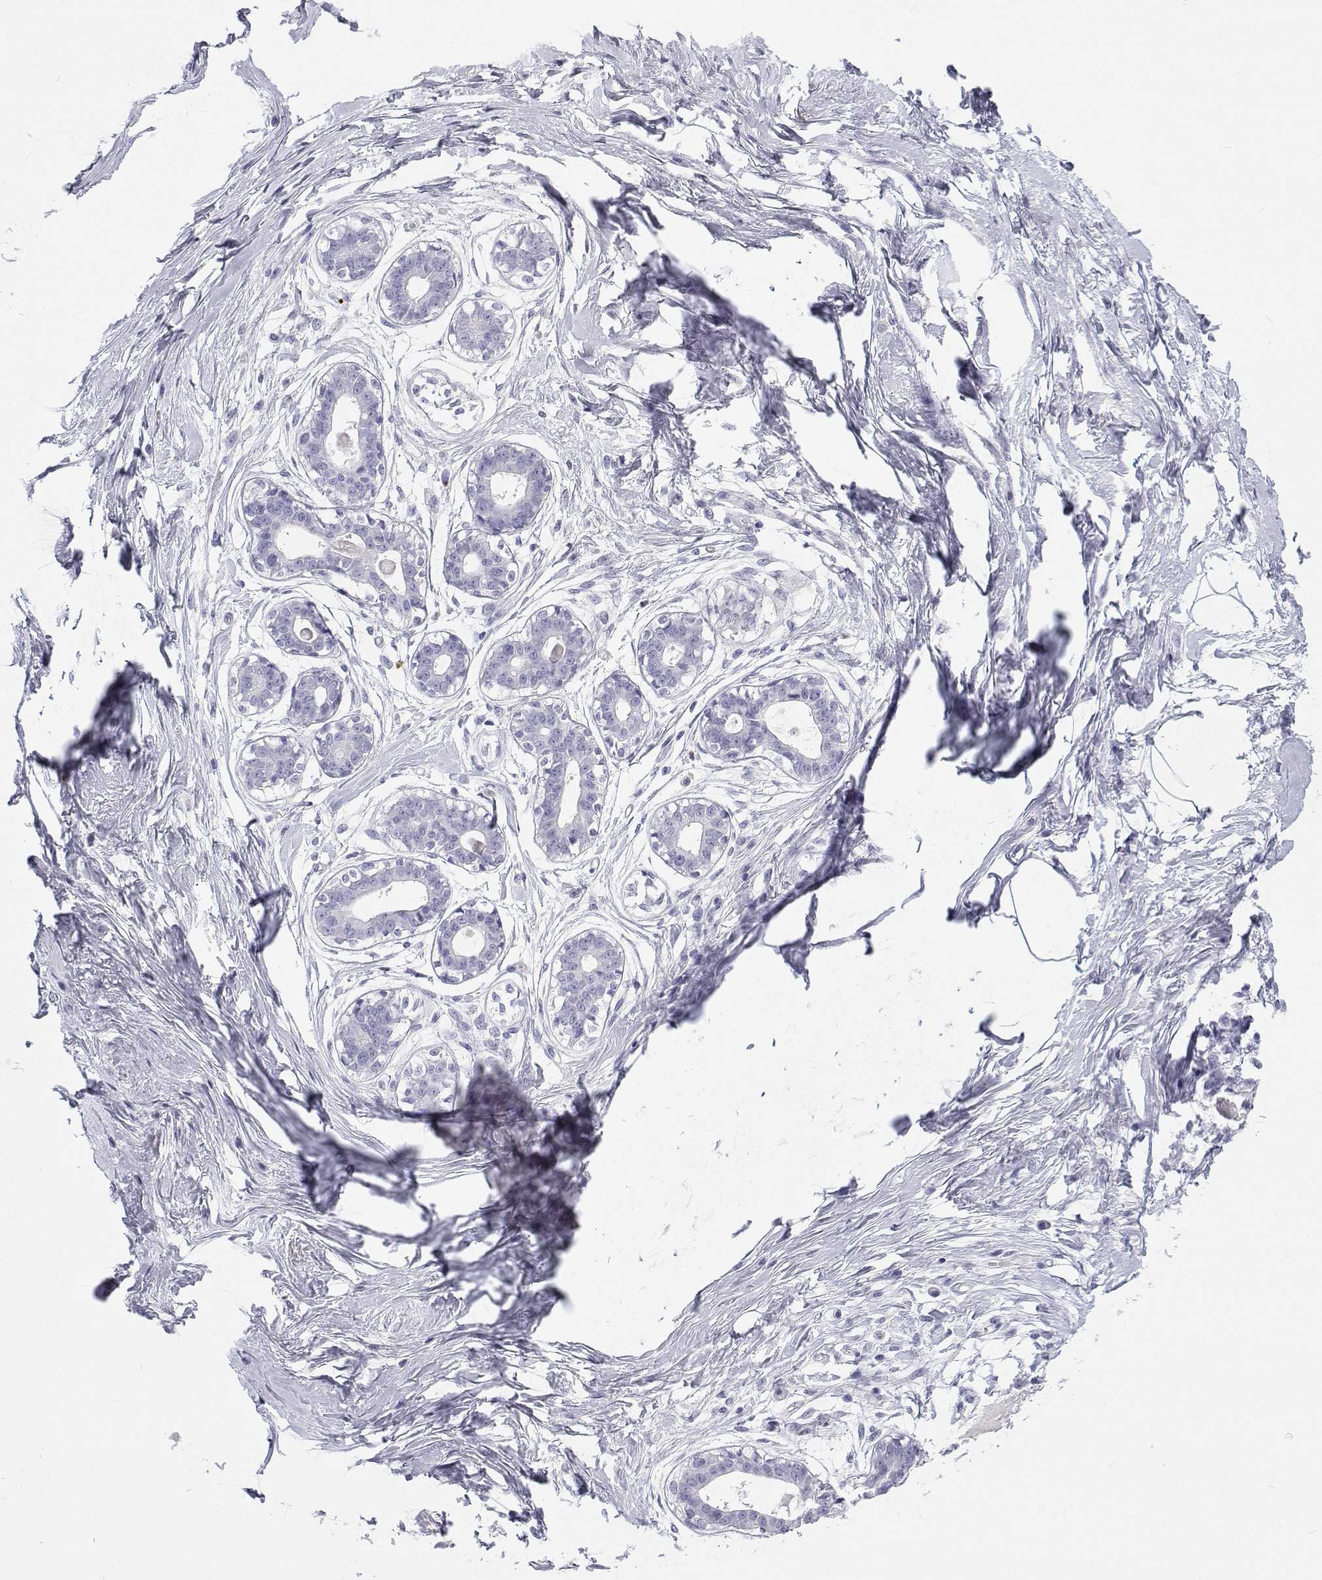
{"staining": {"intensity": "negative", "quantity": "none", "location": "none"}, "tissue": "breast", "cell_type": "Adipocytes", "image_type": "normal", "snomed": [{"axis": "morphology", "description": "Normal tissue, NOS"}, {"axis": "topography", "description": "Breast"}], "caption": "IHC micrograph of unremarkable human breast stained for a protein (brown), which demonstrates no staining in adipocytes.", "gene": "SFTPB", "patient": {"sex": "female", "age": 45}}